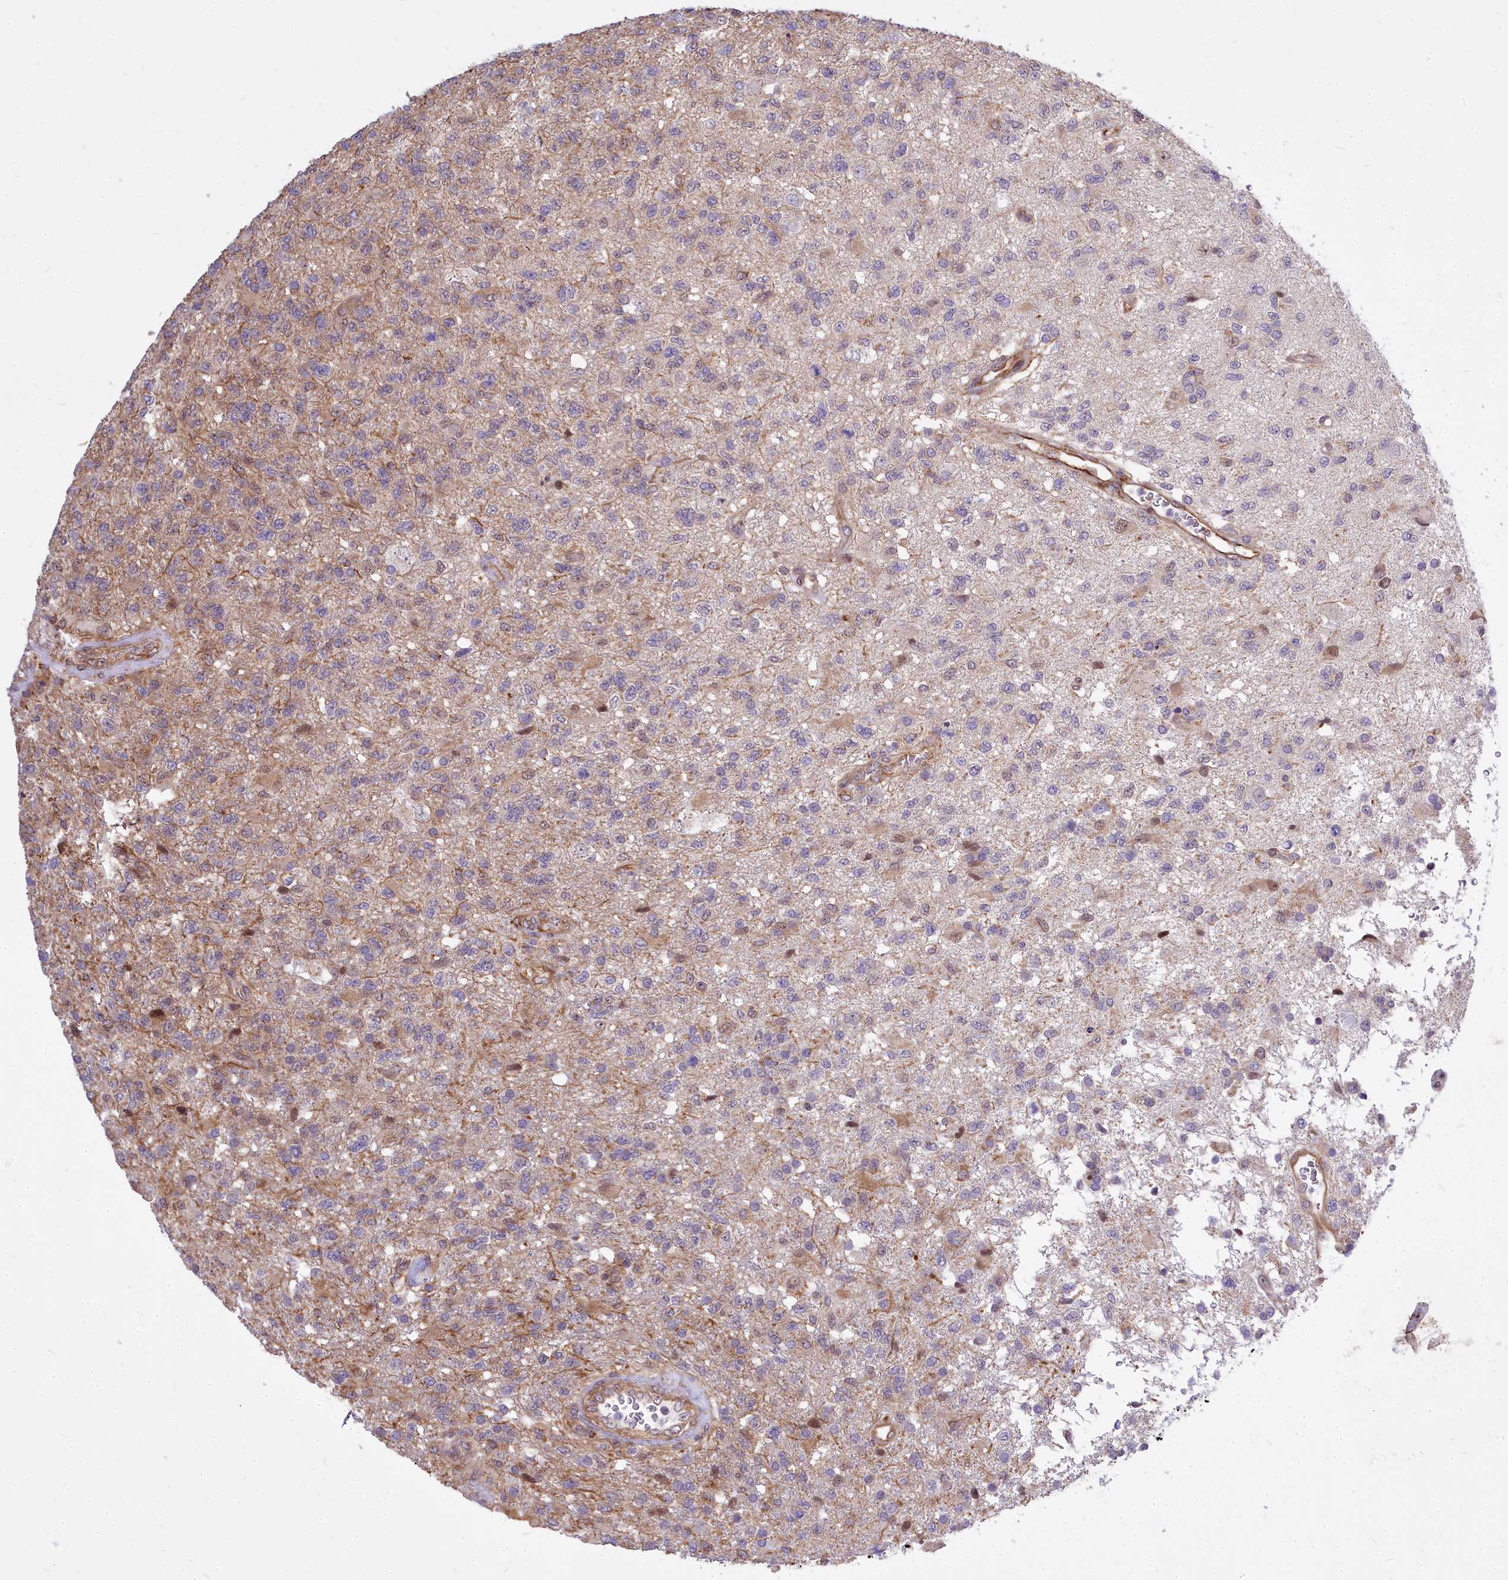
{"staining": {"intensity": "moderate", "quantity": "<25%", "location": "nuclear"}, "tissue": "glioma", "cell_type": "Tumor cells", "image_type": "cancer", "snomed": [{"axis": "morphology", "description": "Glioma, malignant, High grade"}, {"axis": "topography", "description": "Brain"}], "caption": "Approximately <25% of tumor cells in human malignant high-grade glioma reveal moderate nuclear protein positivity as visualized by brown immunohistochemical staining.", "gene": "ABCB8", "patient": {"sex": "male", "age": 56}}